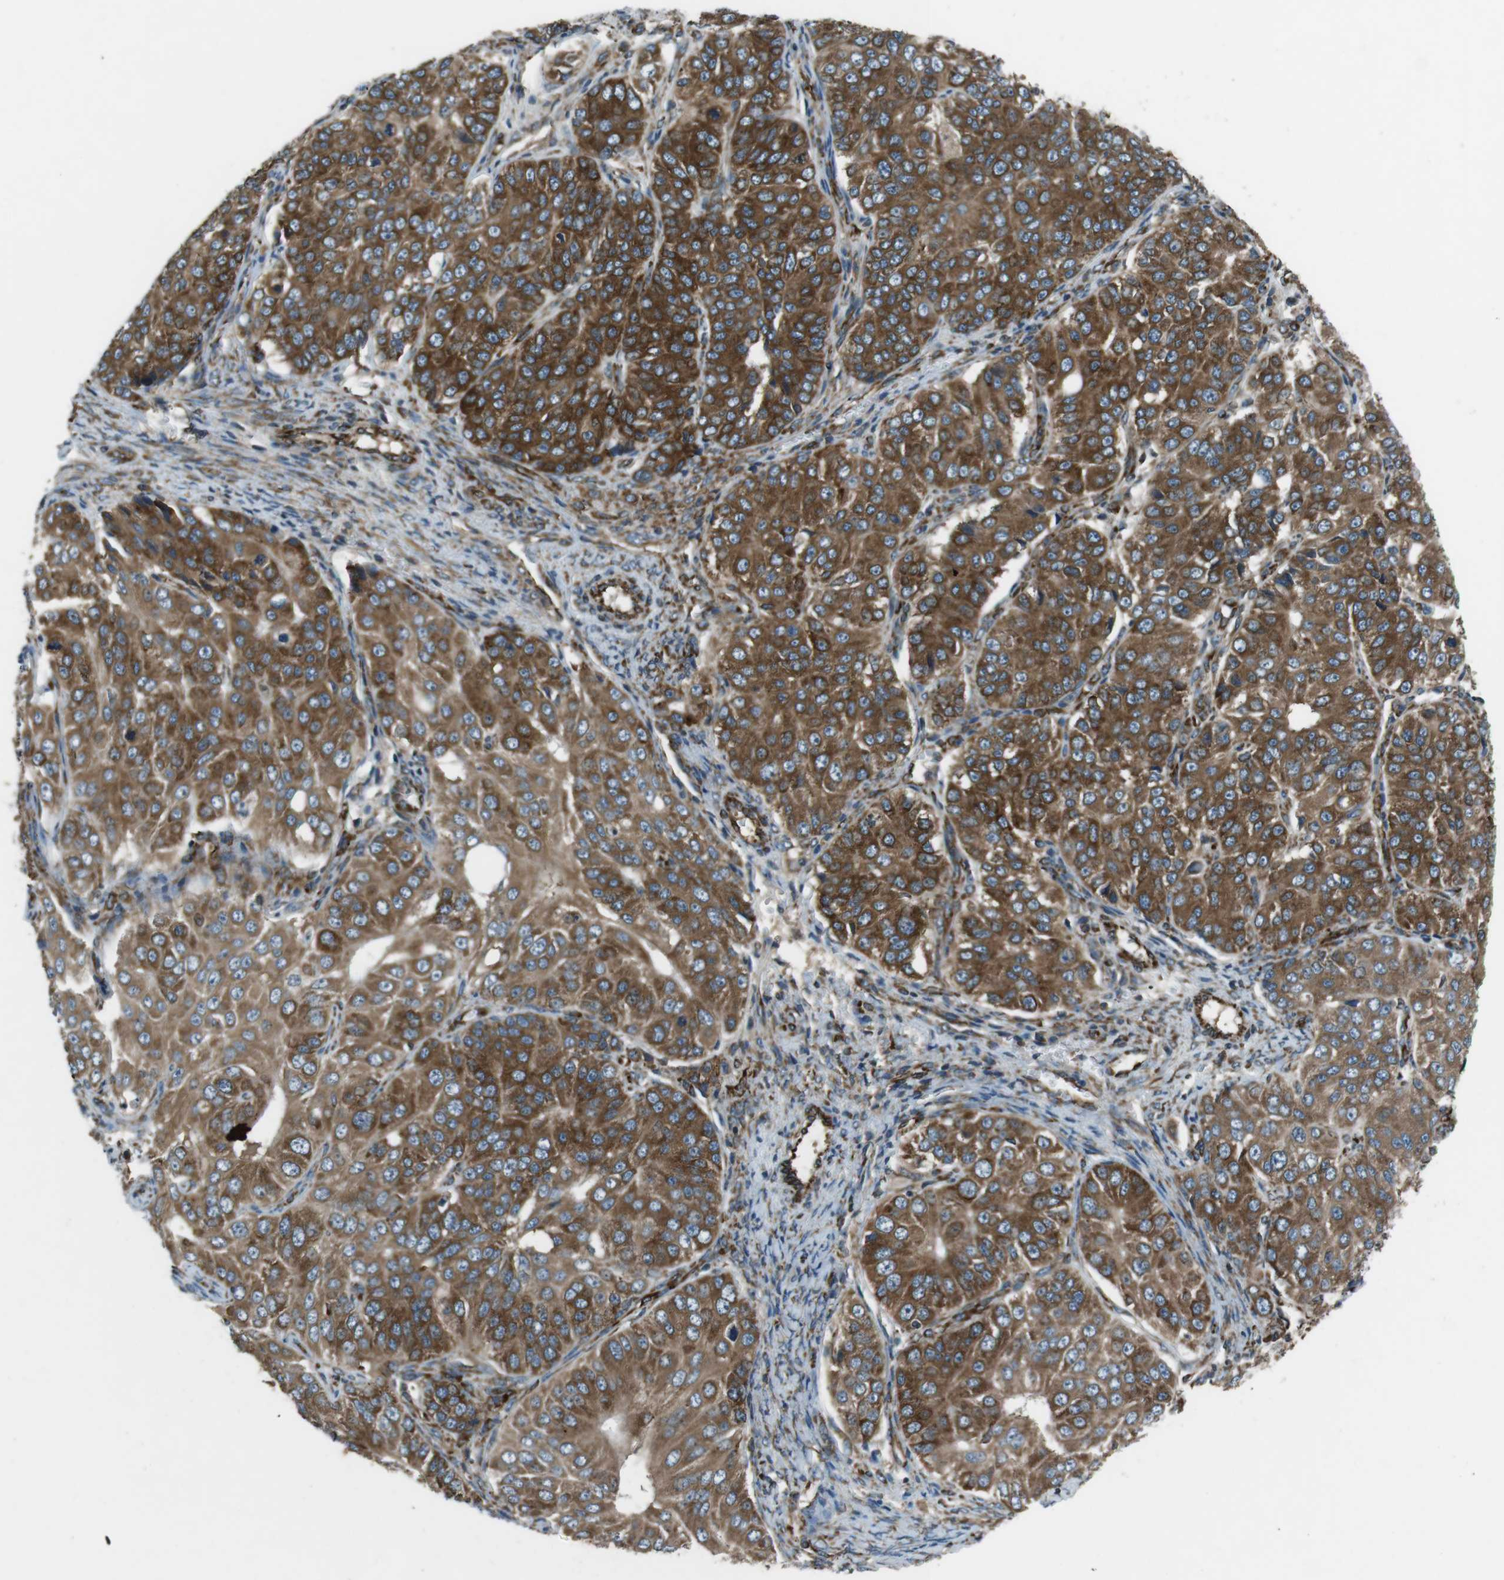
{"staining": {"intensity": "strong", "quantity": ">75%", "location": "cytoplasmic/membranous"}, "tissue": "ovarian cancer", "cell_type": "Tumor cells", "image_type": "cancer", "snomed": [{"axis": "morphology", "description": "Carcinoma, endometroid"}, {"axis": "topography", "description": "Ovary"}], "caption": "Immunohistochemical staining of human ovarian cancer shows high levels of strong cytoplasmic/membranous protein expression in approximately >75% of tumor cells.", "gene": "KTN1", "patient": {"sex": "female", "age": 51}}